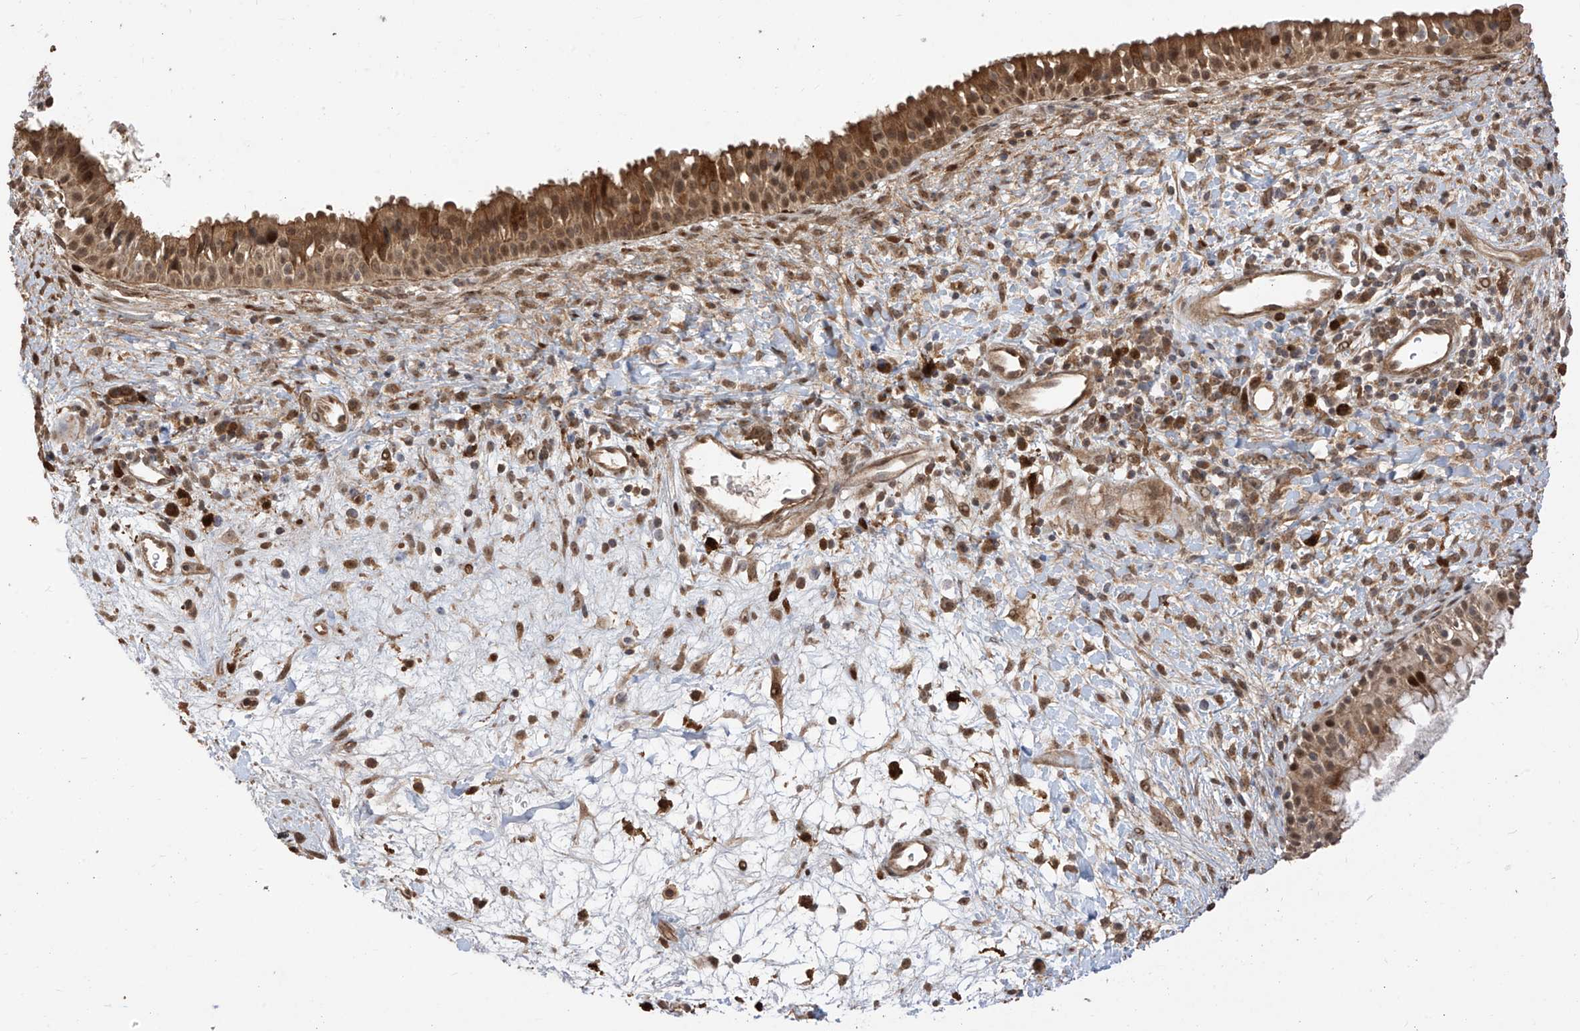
{"staining": {"intensity": "moderate", "quantity": ">75%", "location": "cytoplasmic/membranous,nuclear"}, "tissue": "nasopharynx", "cell_type": "Respiratory epithelial cells", "image_type": "normal", "snomed": [{"axis": "morphology", "description": "Normal tissue, NOS"}, {"axis": "topography", "description": "Nasopharynx"}], "caption": "Protein expression analysis of unremarkable human nasopharynx reveals moderate cytoplasmic/membranous,nuclear expression in about >75% of respiratory epithelial cells. Immunohistochemistry (ihc) stains the protein of interest in brown and the nuclei are stained blue.", "gene": "LATS1", "patient": {"sex": "male", "age": 22}}